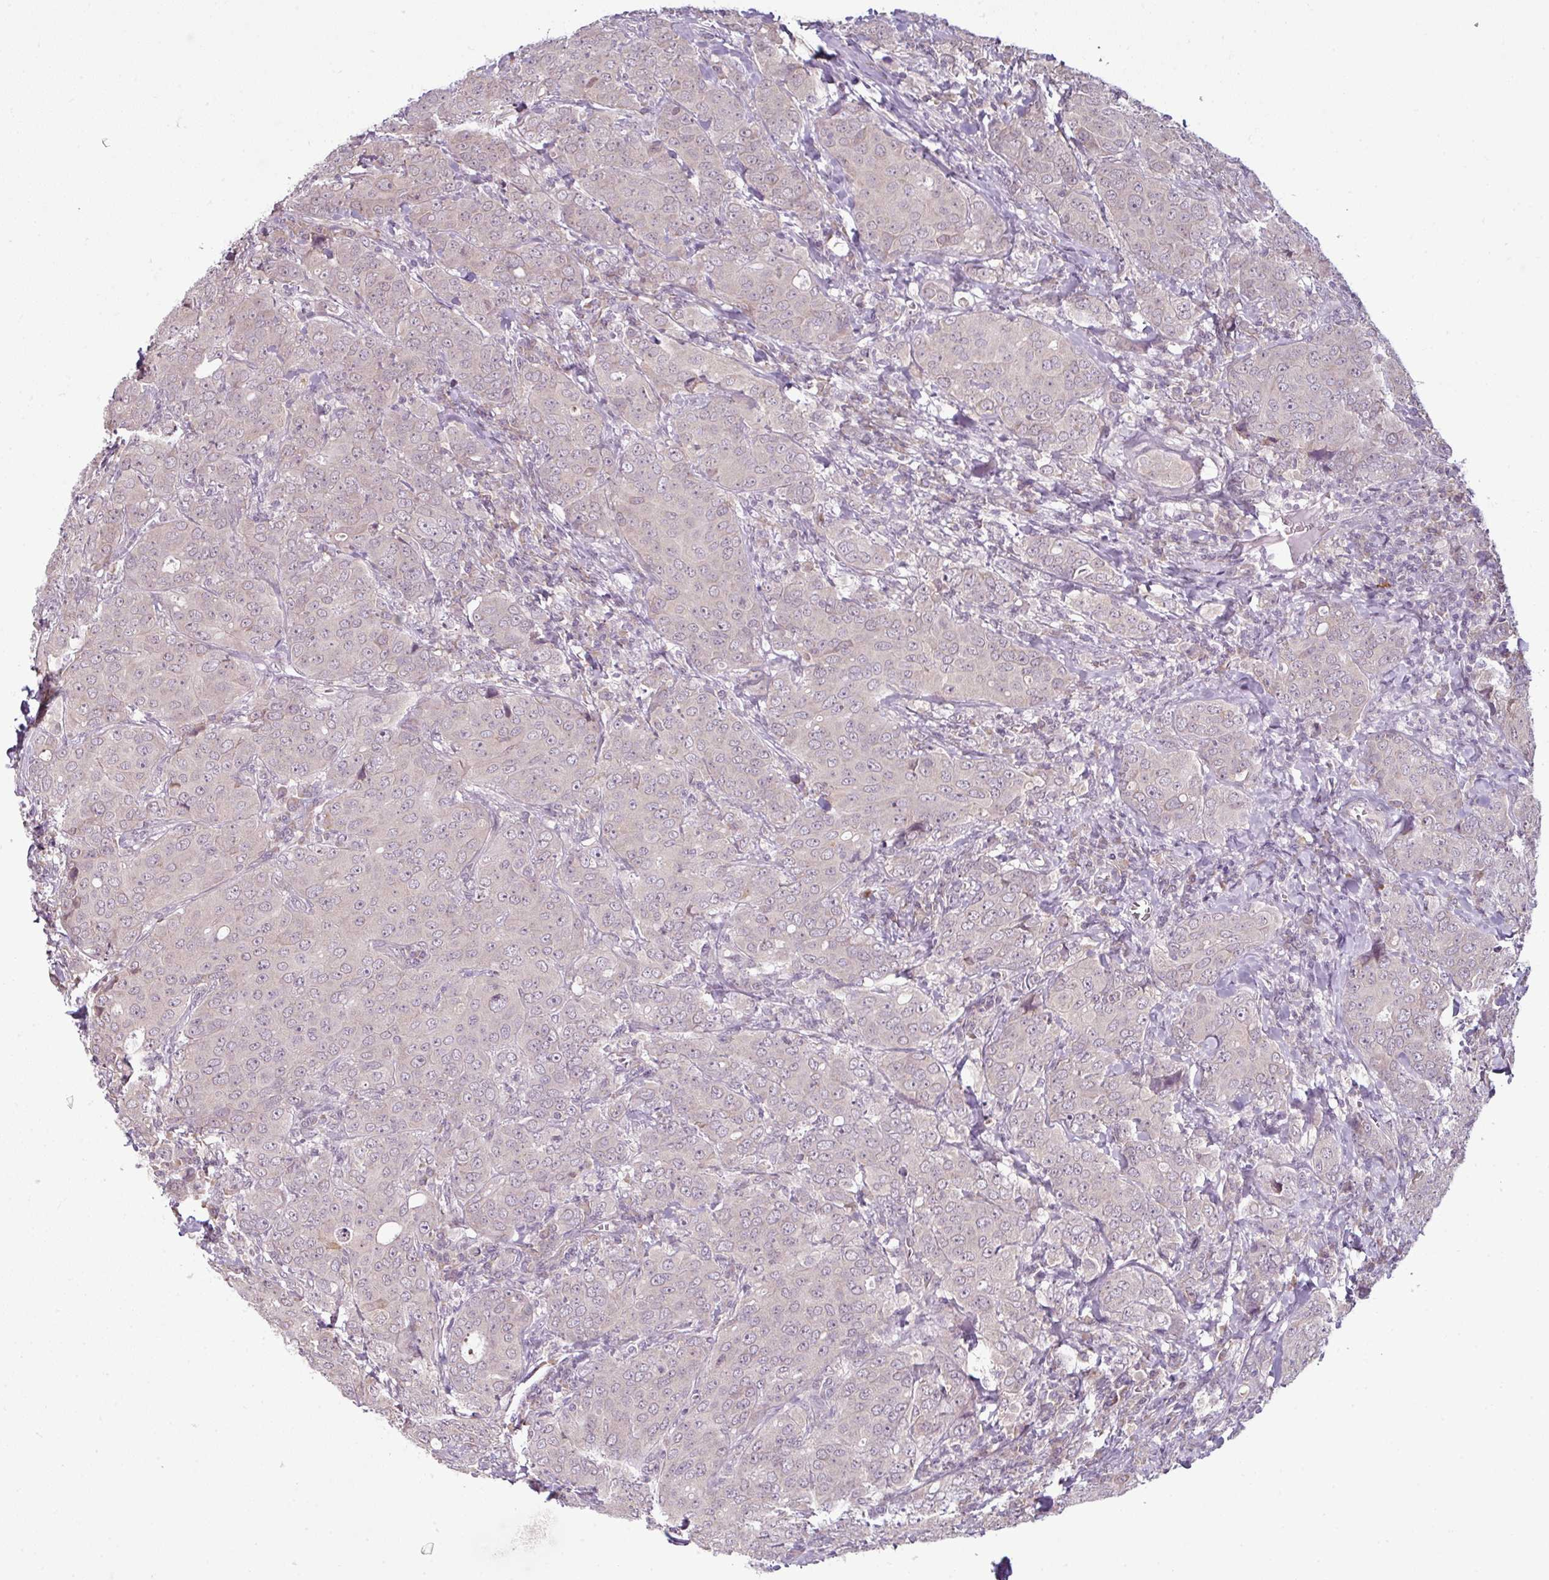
{"staining": {"intensity": "negative", "quantity": "none", "location": "none"}, "tissue": "breast cancer", "cell_type": "Tumor cells", "image_type": "cancer", "snomed": [{"axis": "morphology", "description": "Duct carcinoma"}, {"axis": "topography", "description": "Breast"}], "caption": "A micrograph of infiltrating ductal carcinoma (breast) stained for a protein exhibits no brown staining in tumor cells.", "gene": "OR52D1", "patient": {"sex": "female", "age": 43}}